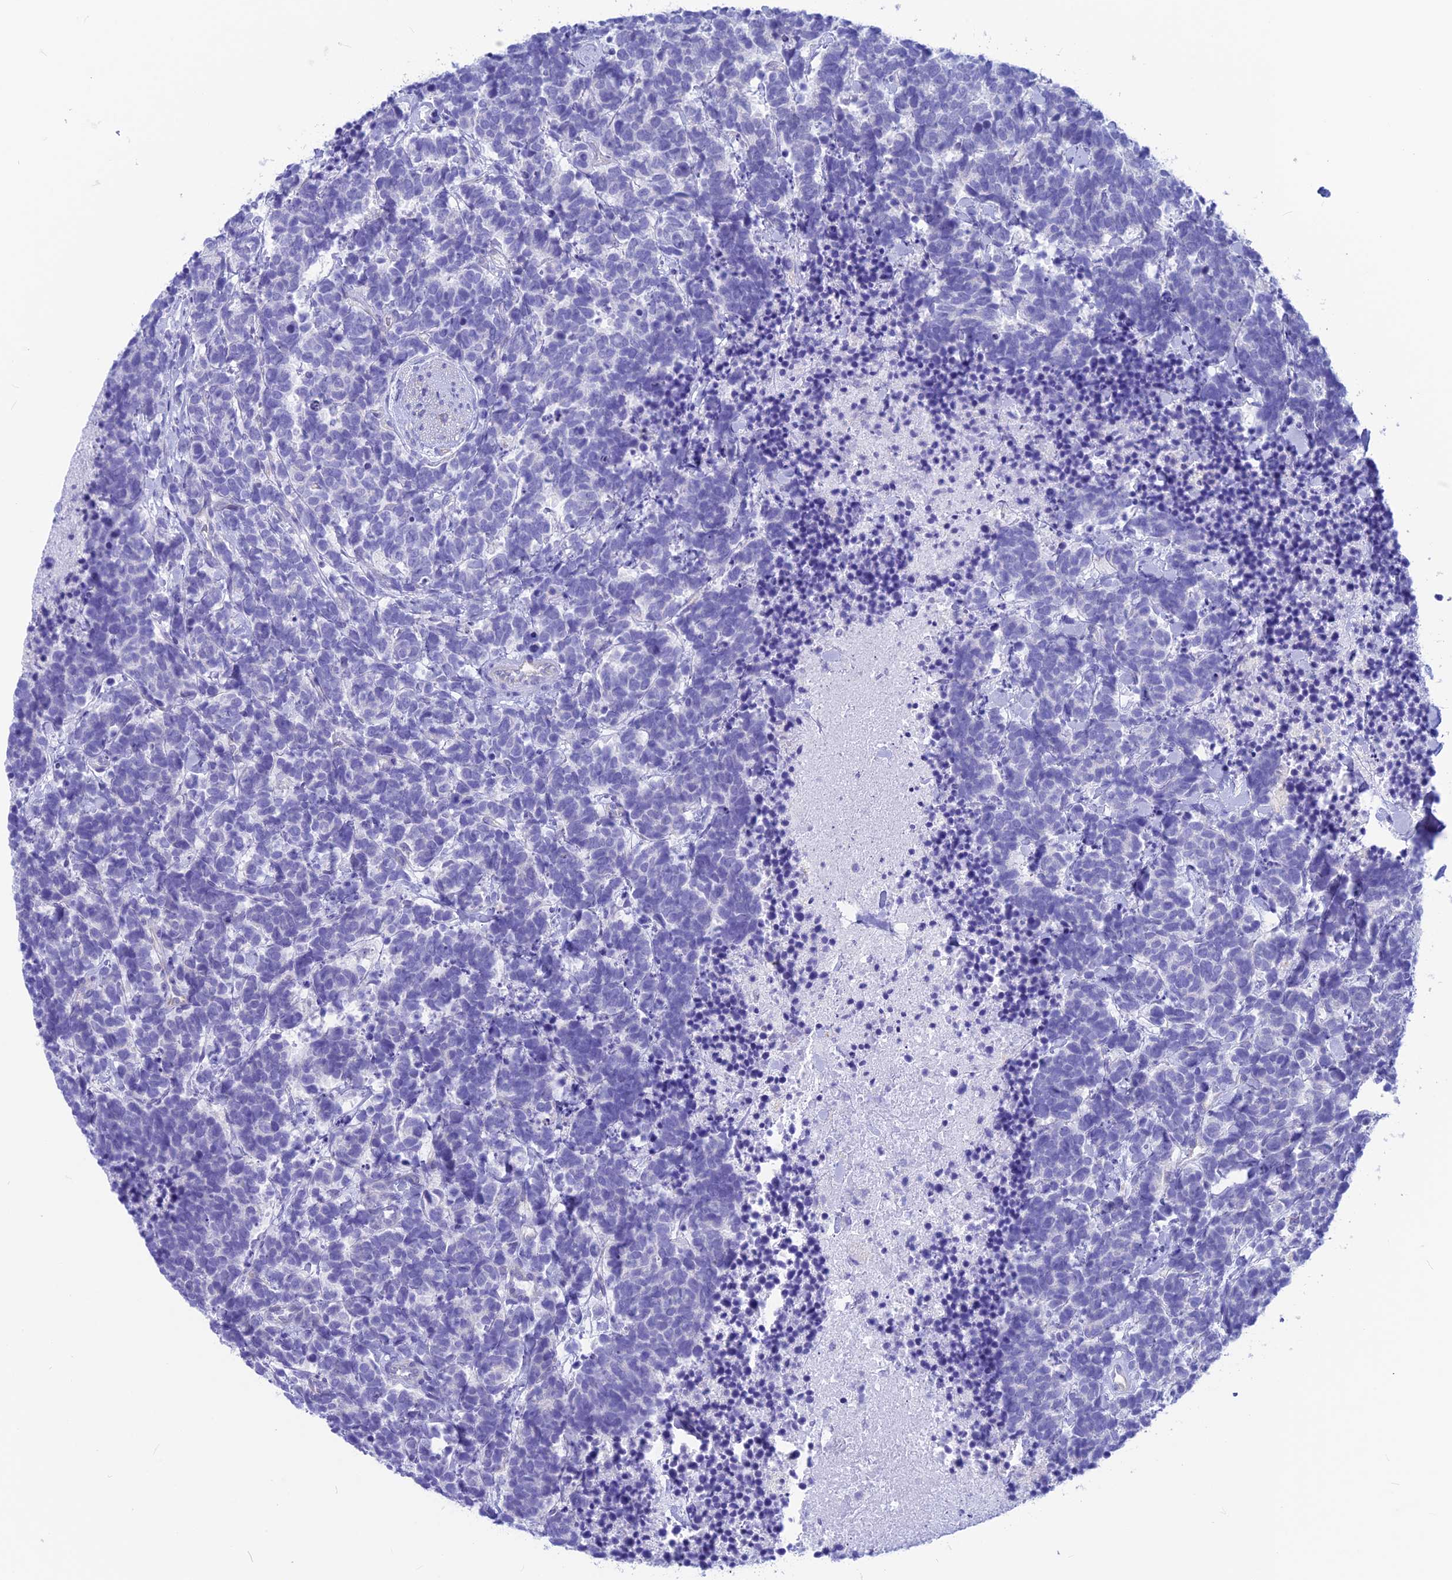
{"staining": {"intensity": "negative", "quantity": "none", "location": "none"}, "tissue": "carcinoid", "cell_type": "Tumor cells", "image_type": "cancer", "snomed": [{"axis": "morphology", "description": "Carcinoma, NOS"}, {"axis": "morphology", "description": "Carcinoid, malignant, NOS"}, {"axis": "topography", "description": "Prostate"}], "caption": "Immunohistochemistry (IHC) histopathology image of neoplastic tissue: carcinoid stained with DAB (3,3'-diaminobenzidine) demonstrates no significant protein positivity in tumor cells. Nuclei are stained in blue.", "gene": "GNGT2", "patient": {"sex": "male", "age": 57}}